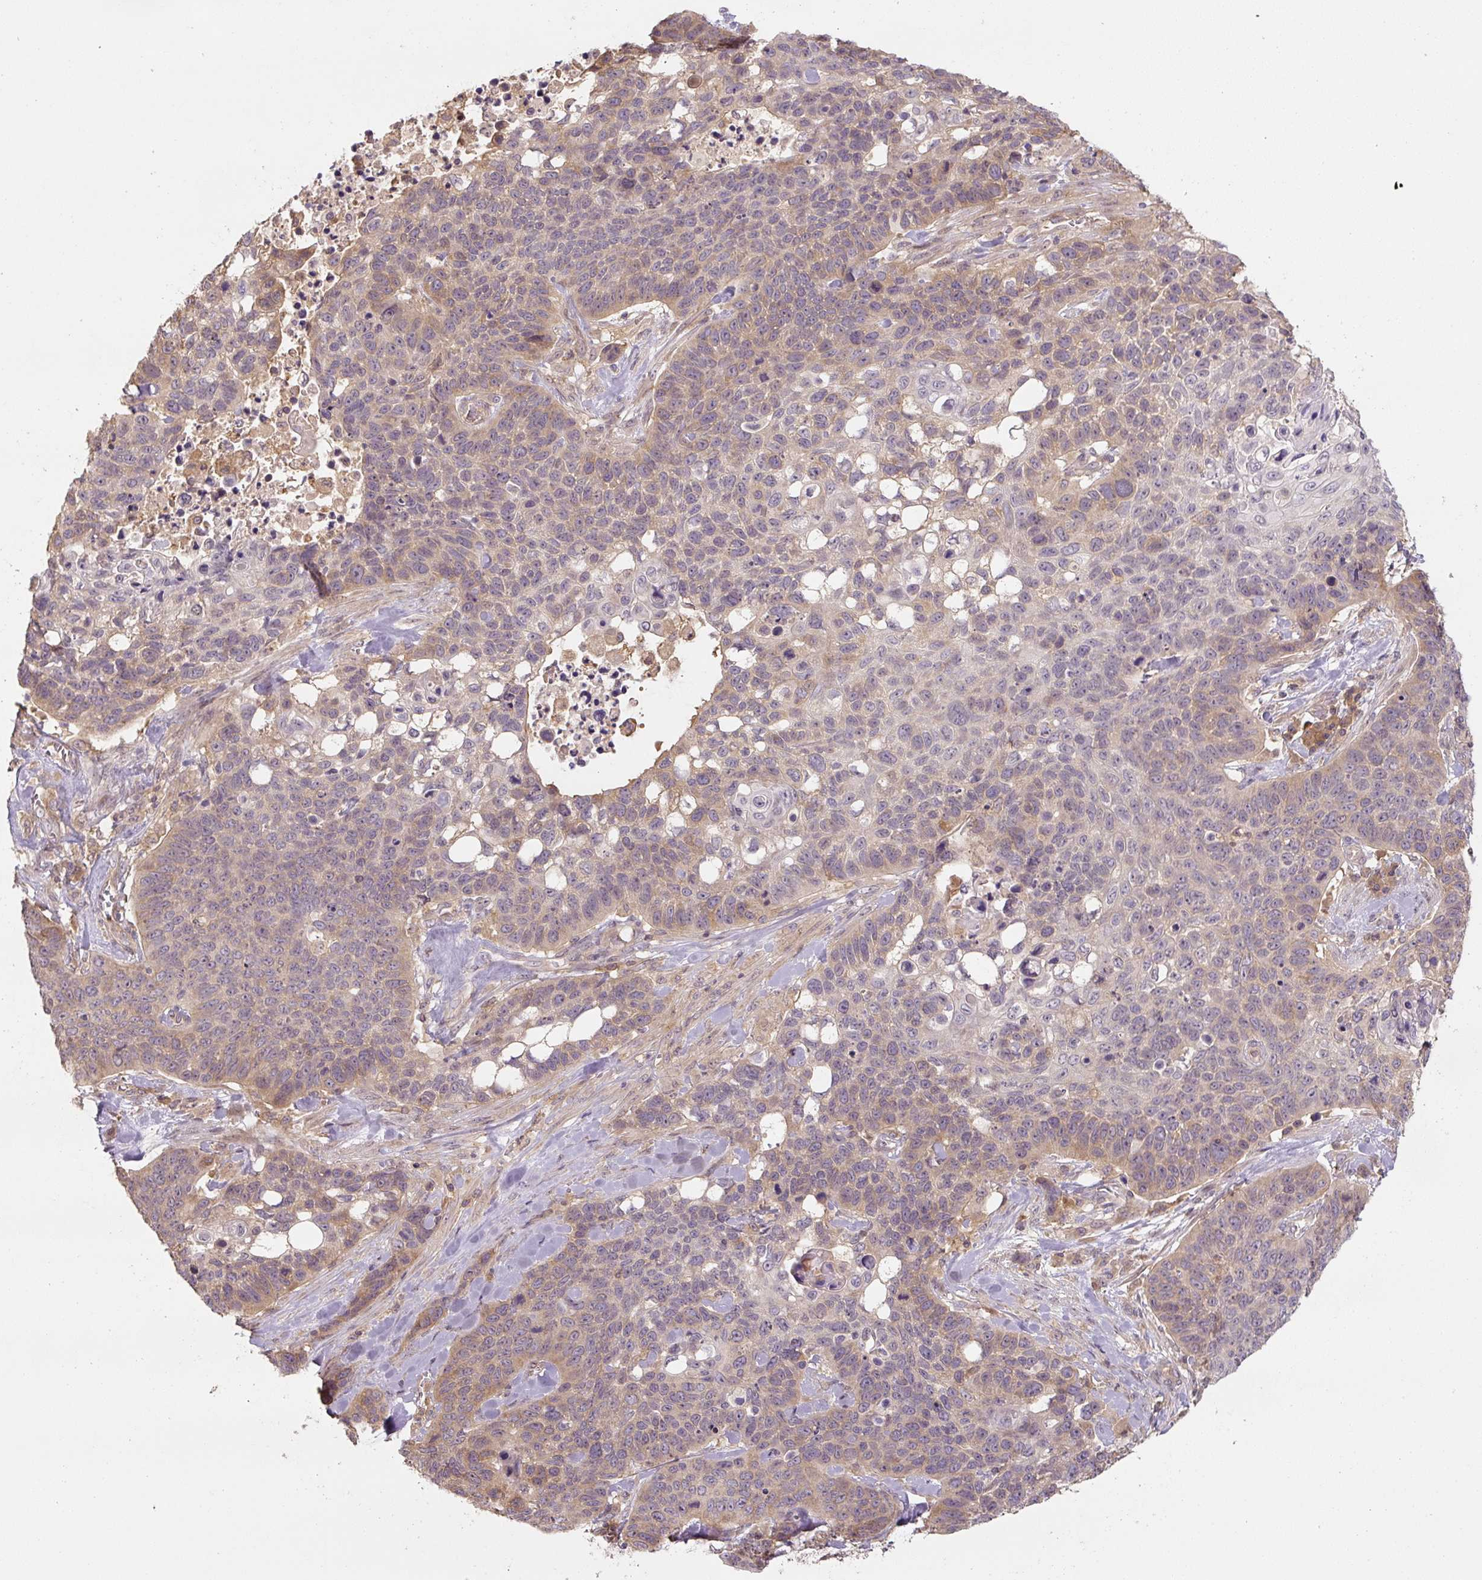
{"staining": {"intensity": "weak", "quantity": "25%-75%", "location": "cytoplasmic/membranous"}, "tissue": "lung cancer", "cell_type": "Tumor cells", "image_type": "cancer", "snomed": [{"axis": "morphology", "description": "Squamous cell carcinoma, NOS"}, {"axis": "topography", "description": "Lung"}], "caption": "The histopathology image displays a brown stain indicating the presence of a protein in the cytoplasmic/membranous of tumor cells in lung cancer (squamous cell carcinoma).", "gene": "C2orf73", "patient": {"sex": "male", "age": 62}}